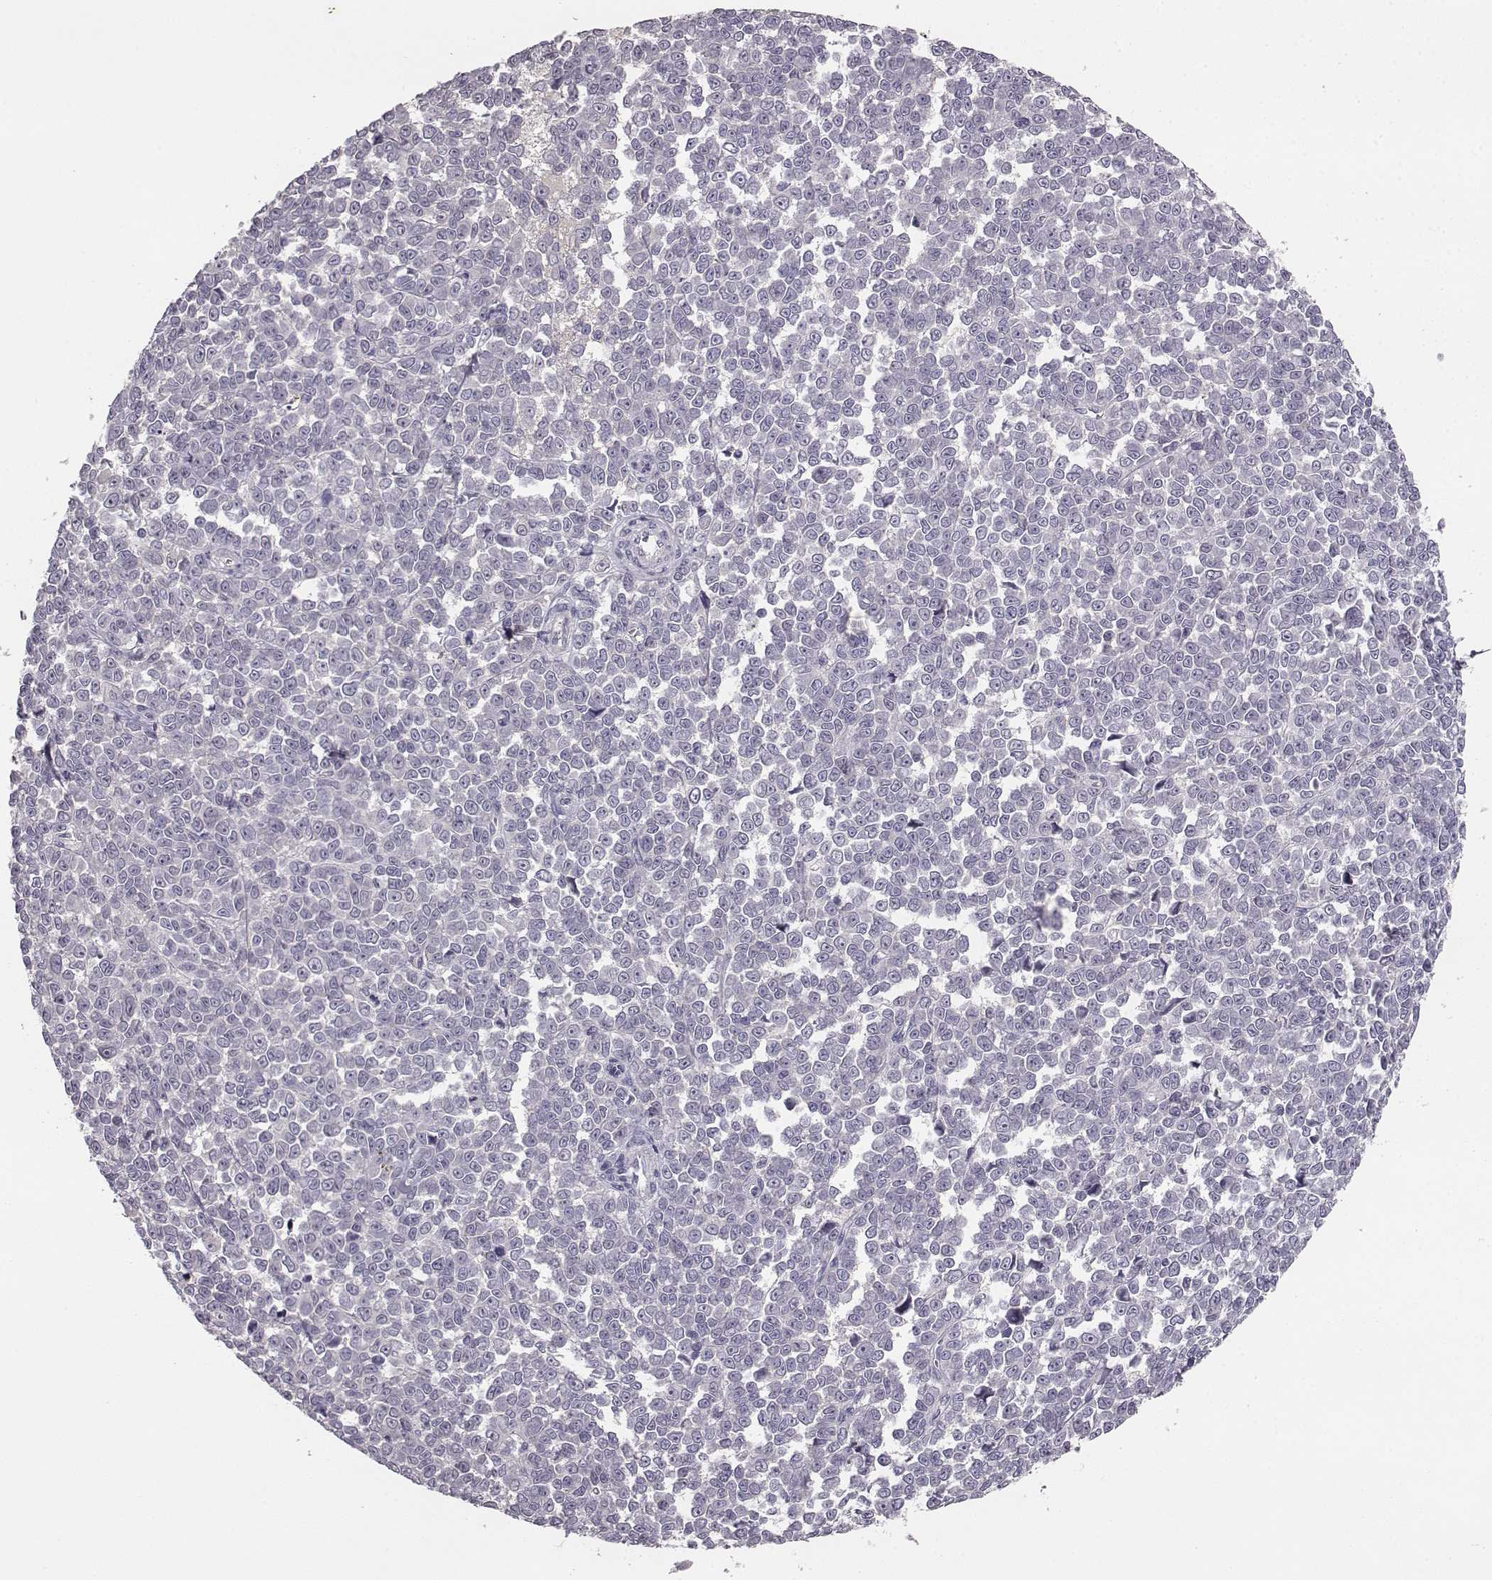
{"staining": {"intensity": "negative", "quantity": "none", "location": "none"}, "tissue": "melanoma", "cell_type": "Tumor cells", "image_type": "cancer", "snomed": [{"axis": "morphology", "description": "Malignant melanoma, NOS"}, {"axis": "topography", "description": "Skin"}], "caption": "This is a histopathology image of immunohistochemistry staining of malignant melanoma, which shows no staining in tumor cells.", "gene": "YJEFN3", "patient": {"sex": "female", "age": 95}}